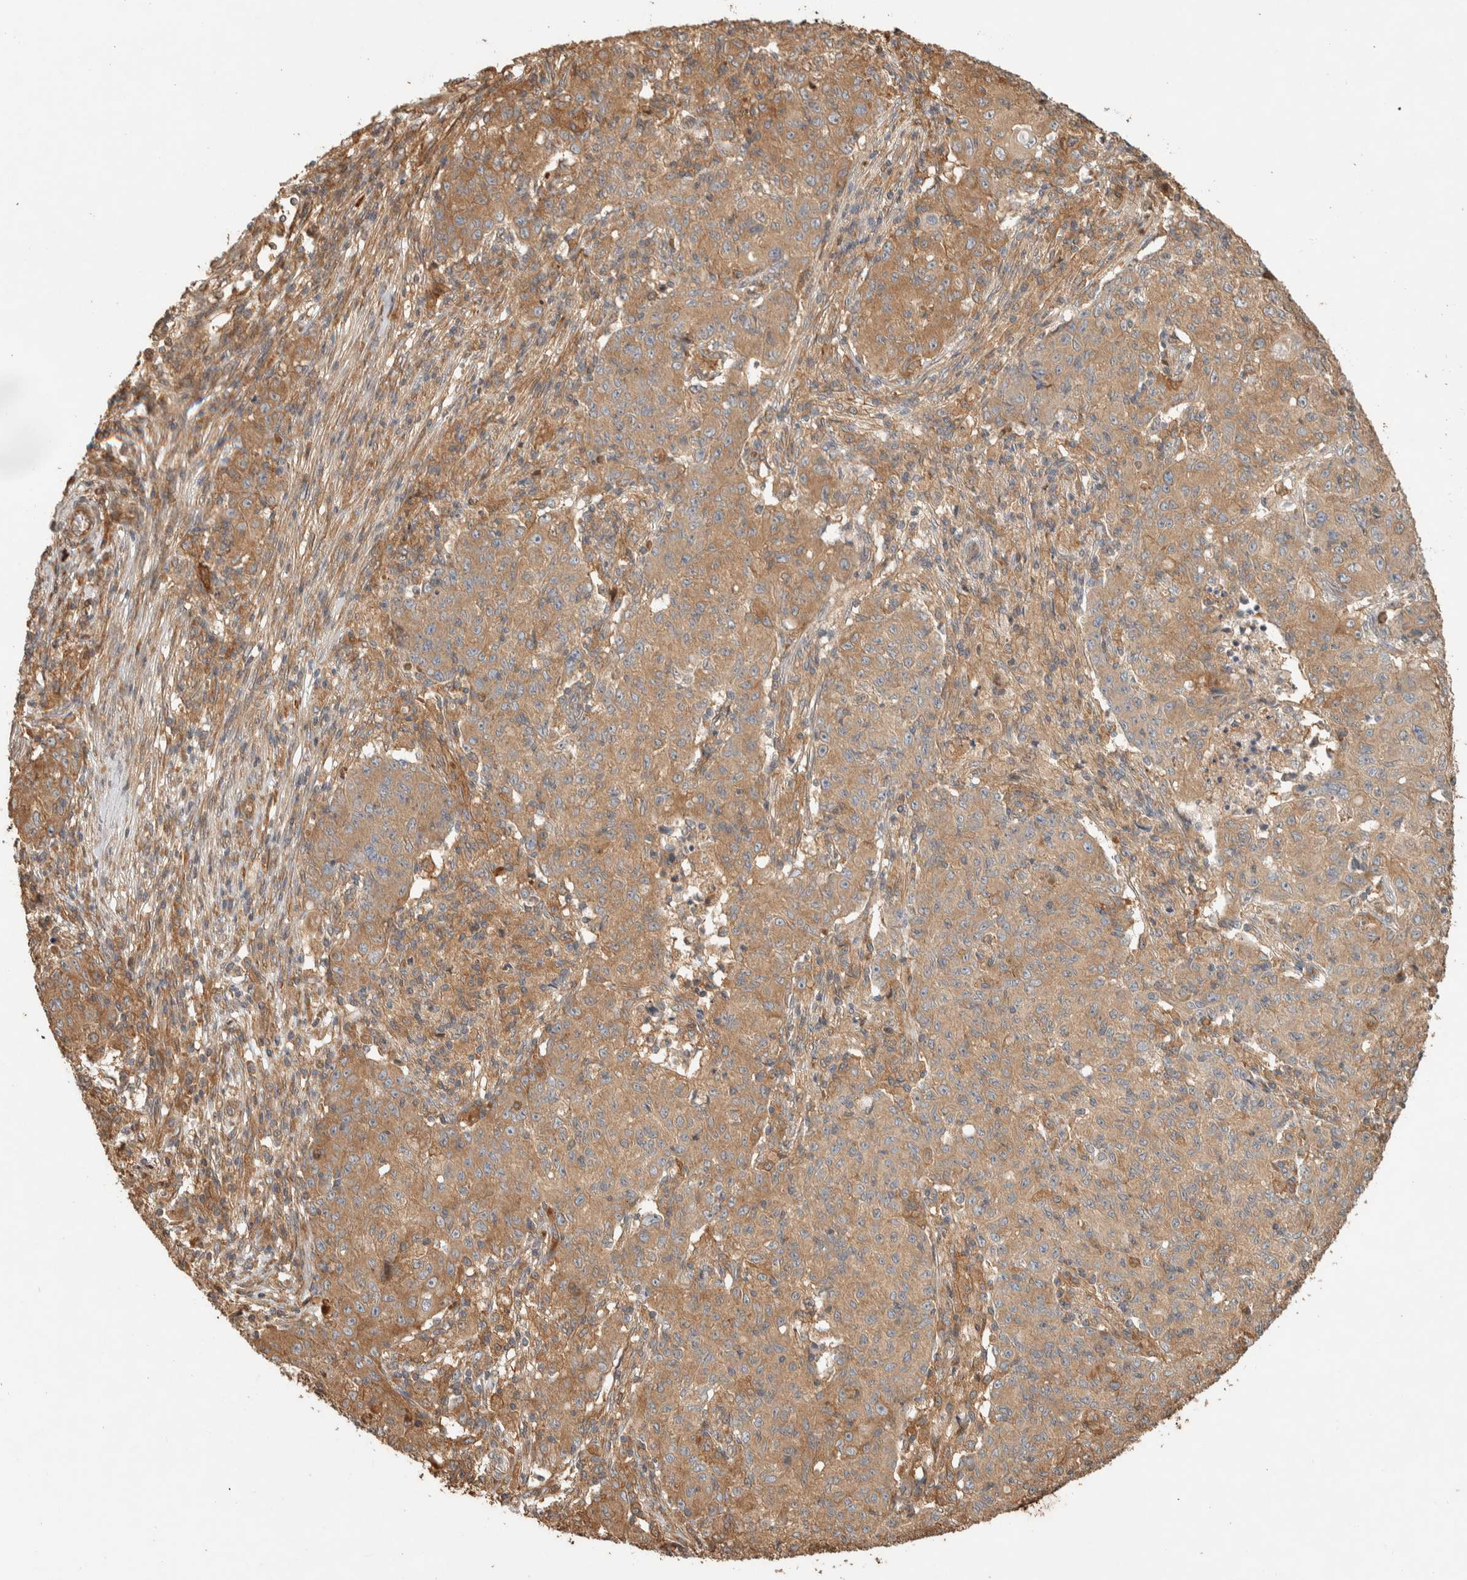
{"staining": {"intensity": "moderate", "quantity": ">75%", "location": "cytoplasmic/membranous"}, "tissue": "ovarian cancer", "cell_type": "Tumor cells", "image_type": "cancer", "snomed": [{"axis": "morphology", "description": "Carcinoma, endometroid"}, {"axis": "topography", "description": "Ovary"}], "caption": "Immunohistochemical staining of endometroid carcinoma (ovarian) exhibits medium levels of moderate cytoplasmic/membranous protein positivity in approximately >75% of tumor cells. (DAB (3,3'-diaminobenzidine) = brown stain, brightfield microscopy at high magnification).", "gene": "EXOC7", "patient": {"sex": "female", "age": 42}}